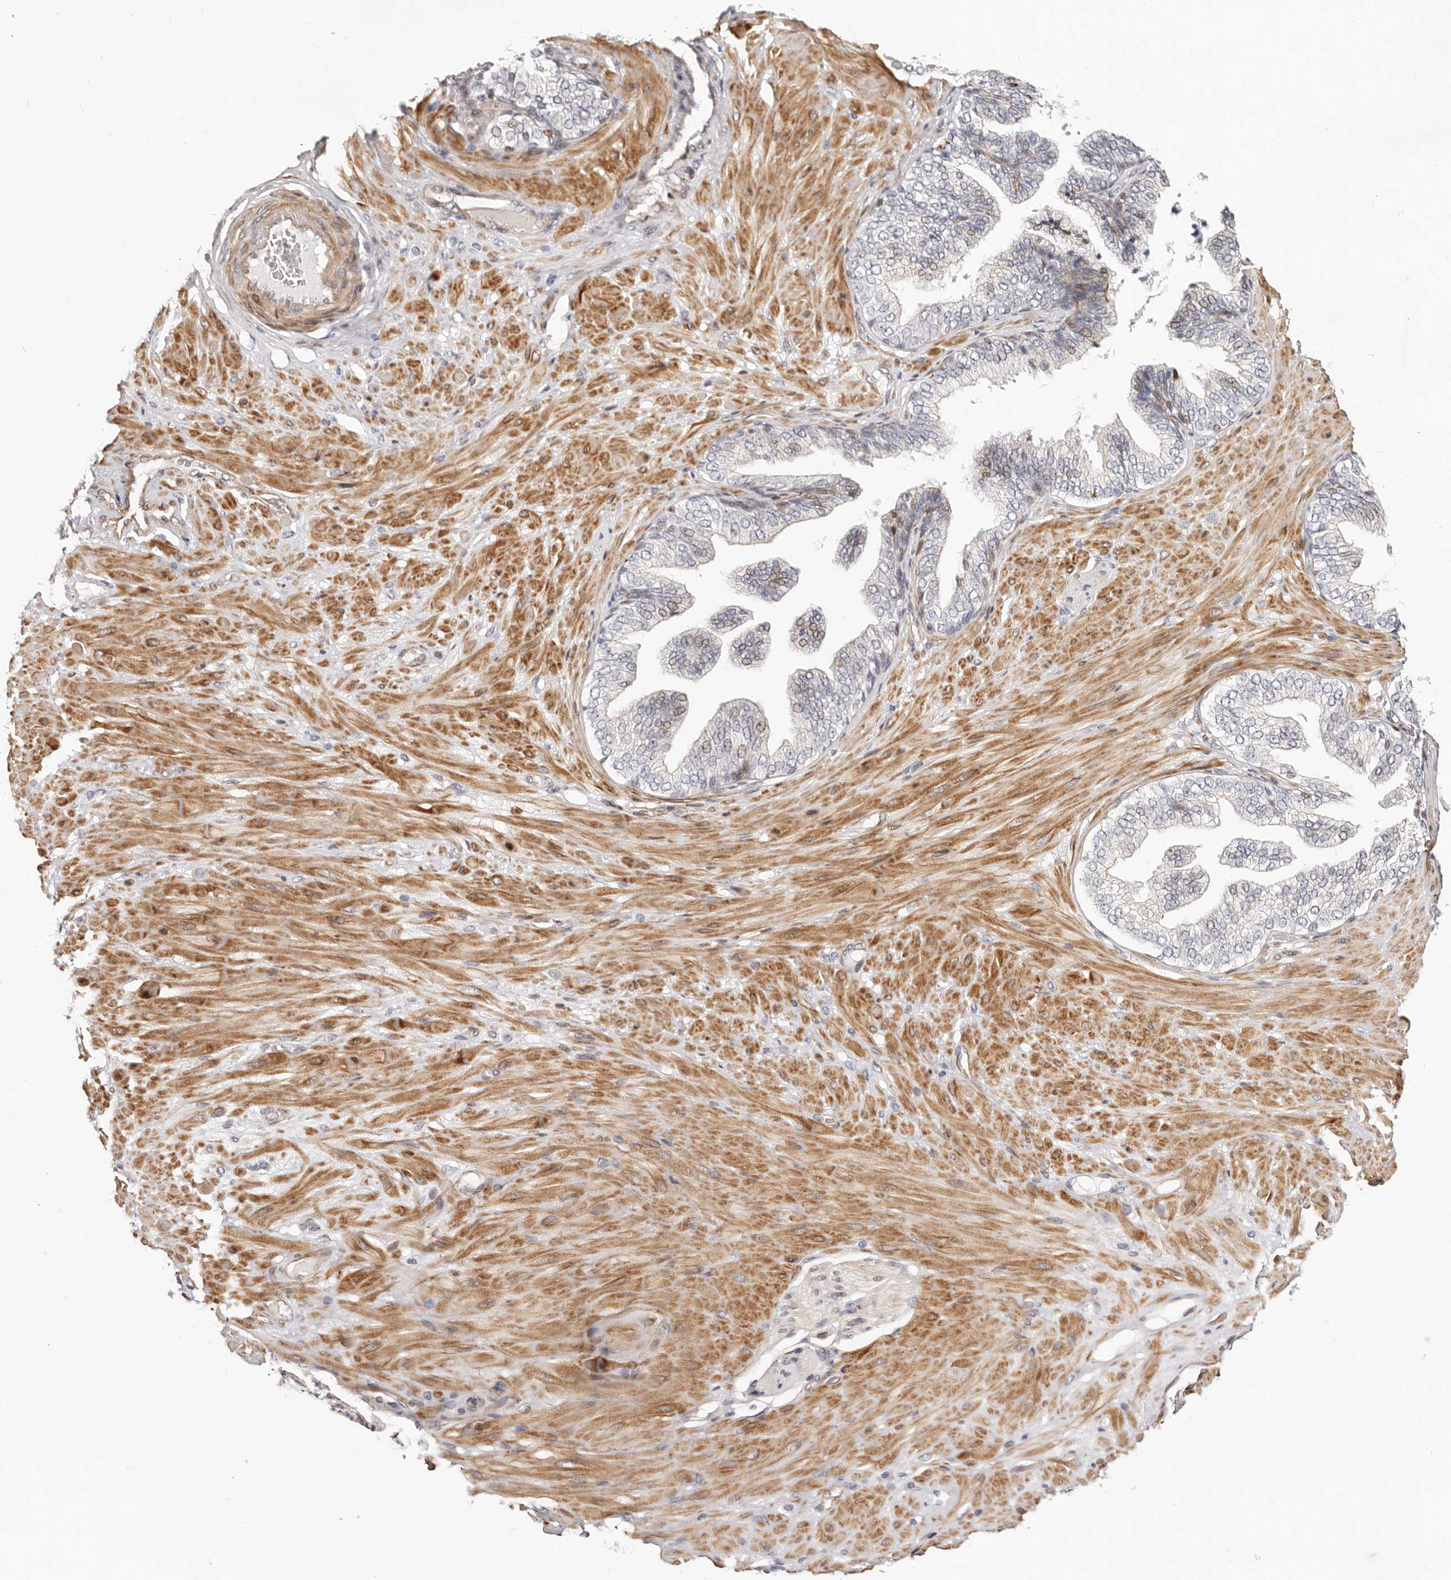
{"staining": {"intensity": "moderate", "quantity": ">75%", "location": "cytoplasmic/membranous,nuclear"}, "tissue": "adipose tissue", "cell_type": "Adipocytes", "image_type": "normal", "snomed": [{"axis": "morphology", "description": "Normal tissue, NOS"}, {"axis": "morphology", "description": "Adenocarcinoma, Low grade"}, {"axis": "topography", "description": "Prostate"}, {"axis": "topography", "description": "Peripheral nerve tissue"}], "caption": "This is an image of immunohistochemistry (IHC) staining of unremarkable adipose tissue, which shows moderate staining in the cytoplasmic/membranous,nuclear of adipocytes.", "gene": "EPHX3", "patient": {"sex": "male", "age": 63}}